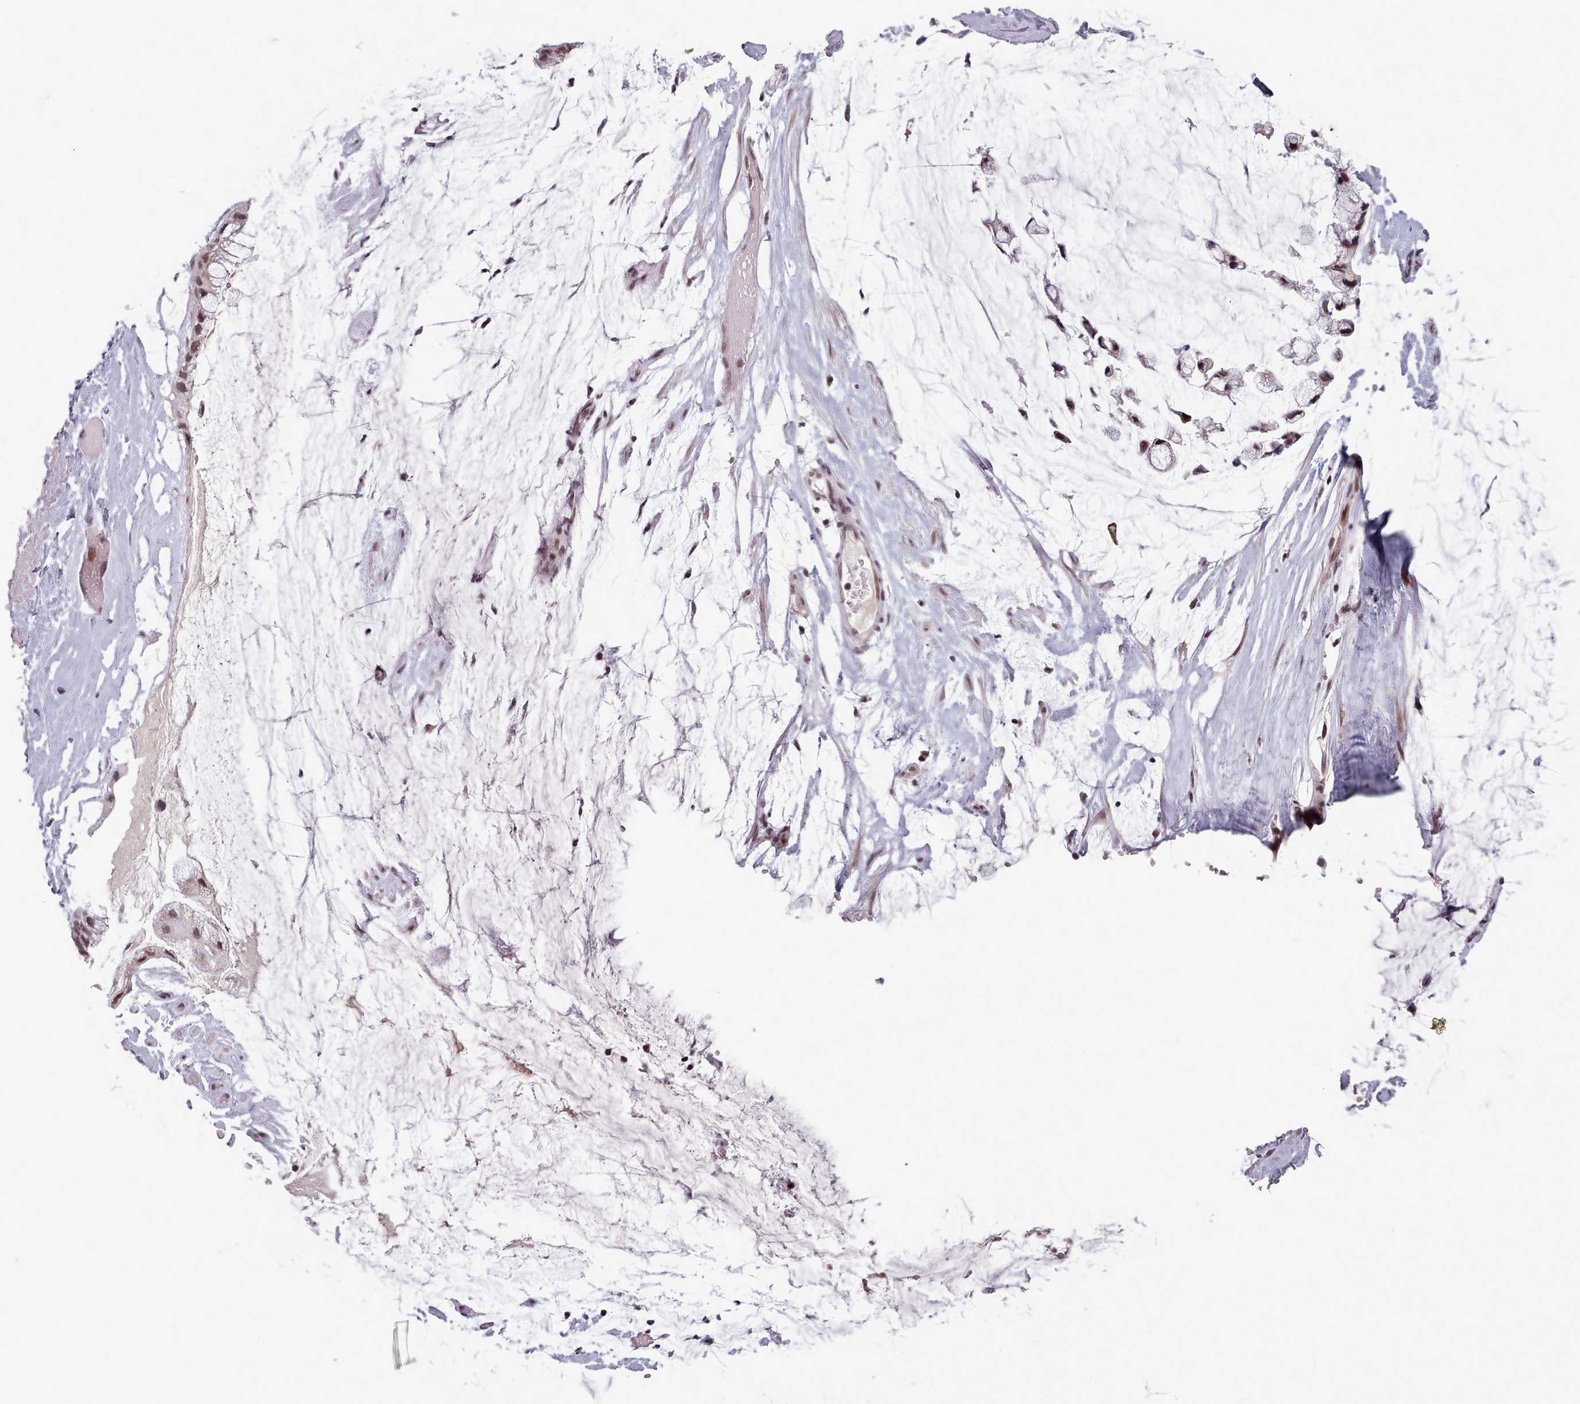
{"staining": {"intensity": "moderate", "quantity": ">75%", "location": "nuclear"}, "tissue": "ovarian cancer", "cell_type": "Tumor cells", "image_type": "cancer", "snomed": [{"axis": "morphology", "description": "Cystadenocarcinoma, mucinous, NOS"}, {"axis": "topography", "description": "Ovary"}], "caption": "DAB immunohistochemical staining of mucinous cystadenocarcinoma (ovarian) demonstrates moderate nuclear protein staining in approximately >75% of tumor cells. Using DAB (3,3'-diaminobenzidine) (brown) and hematoxylin (blue) stains, captured at high magnification using brightfield microscopy.", "gene": "SRSF9", "patient": {"sex": "female", "age": 39}}